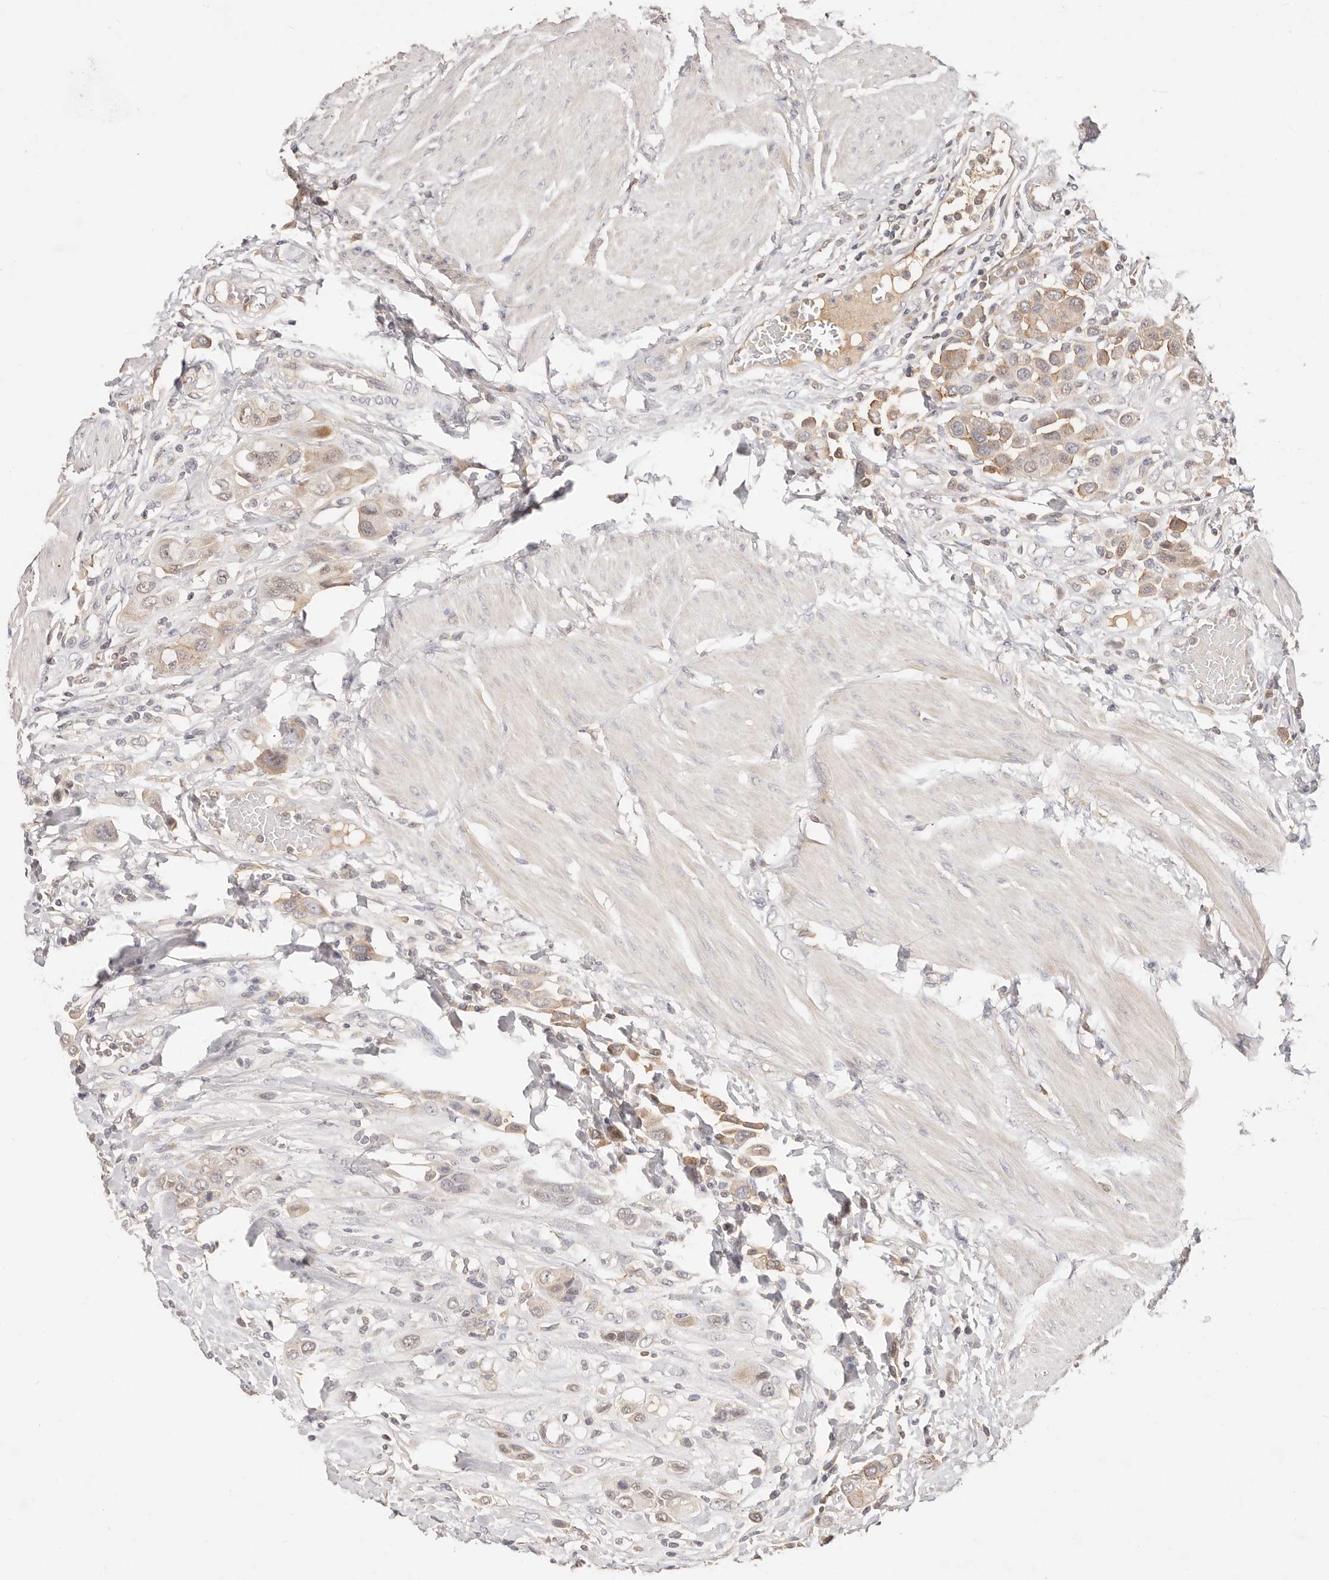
{"staining": {"intensity": "weak", "quantity": "25%-75%", "location": "cytoplasmic/membranous"}, "tissue": "urothelial cancer", "cell_type": "Tumor cells", "image_type": "cancer", "snomed": [{"axis": "morphology", "description": "Urothelial carcinoma, High grade"}, {"axis": "topography", "description": "Urinary bladder"}], "caption": "Tumor cells show low levels of weak cytoplasmic/membranous staining in approximately 25%-75% of cells in human urothelial cancer. The staining was performed using DAB, with brown indicating positive protein expression. Nuclei are stained blue with hematoxylin.", "gene": "CXADR", "patient": {"sex": "male", "age": 50}}